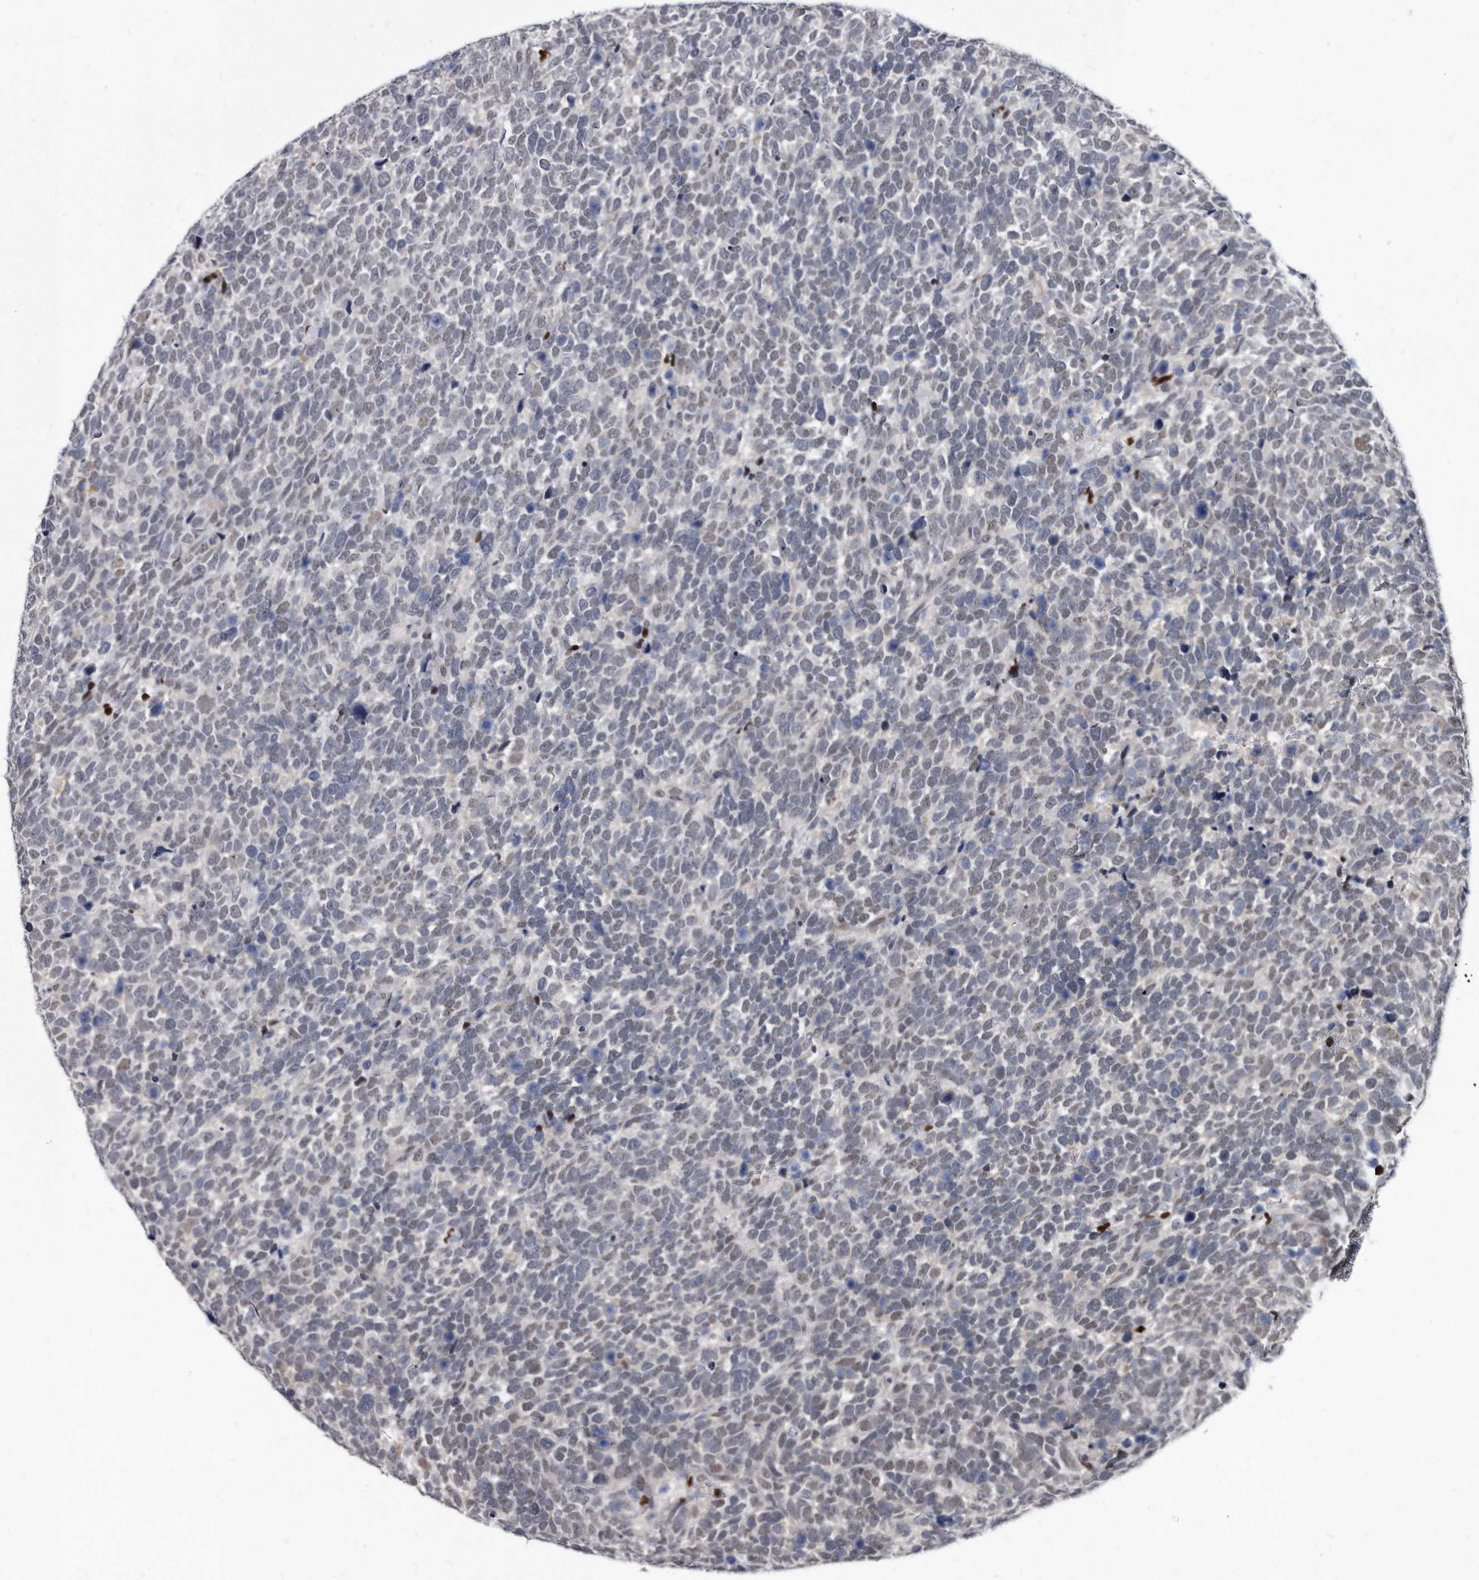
{"staining": {"intensity": "negative", "quantity": "none", "location": "none"}, "tissue": "urothelial cancer", "cell_type": "Tumor cells", "image_type": "cancer", "snomed": [{"axis": "morphology", "description": "Urothelial carcinoma, High grade"}, {"axis": "topography", "description": "Urinary bladder"}], "caption": "DAB (3,3'-diaminobenzidine) immunohistochemical staining of urothelial cancer reveals no significant expression in tumor cells.", "gene": "KLHDC3", "patient": {"sex": "female", "age": 82}}